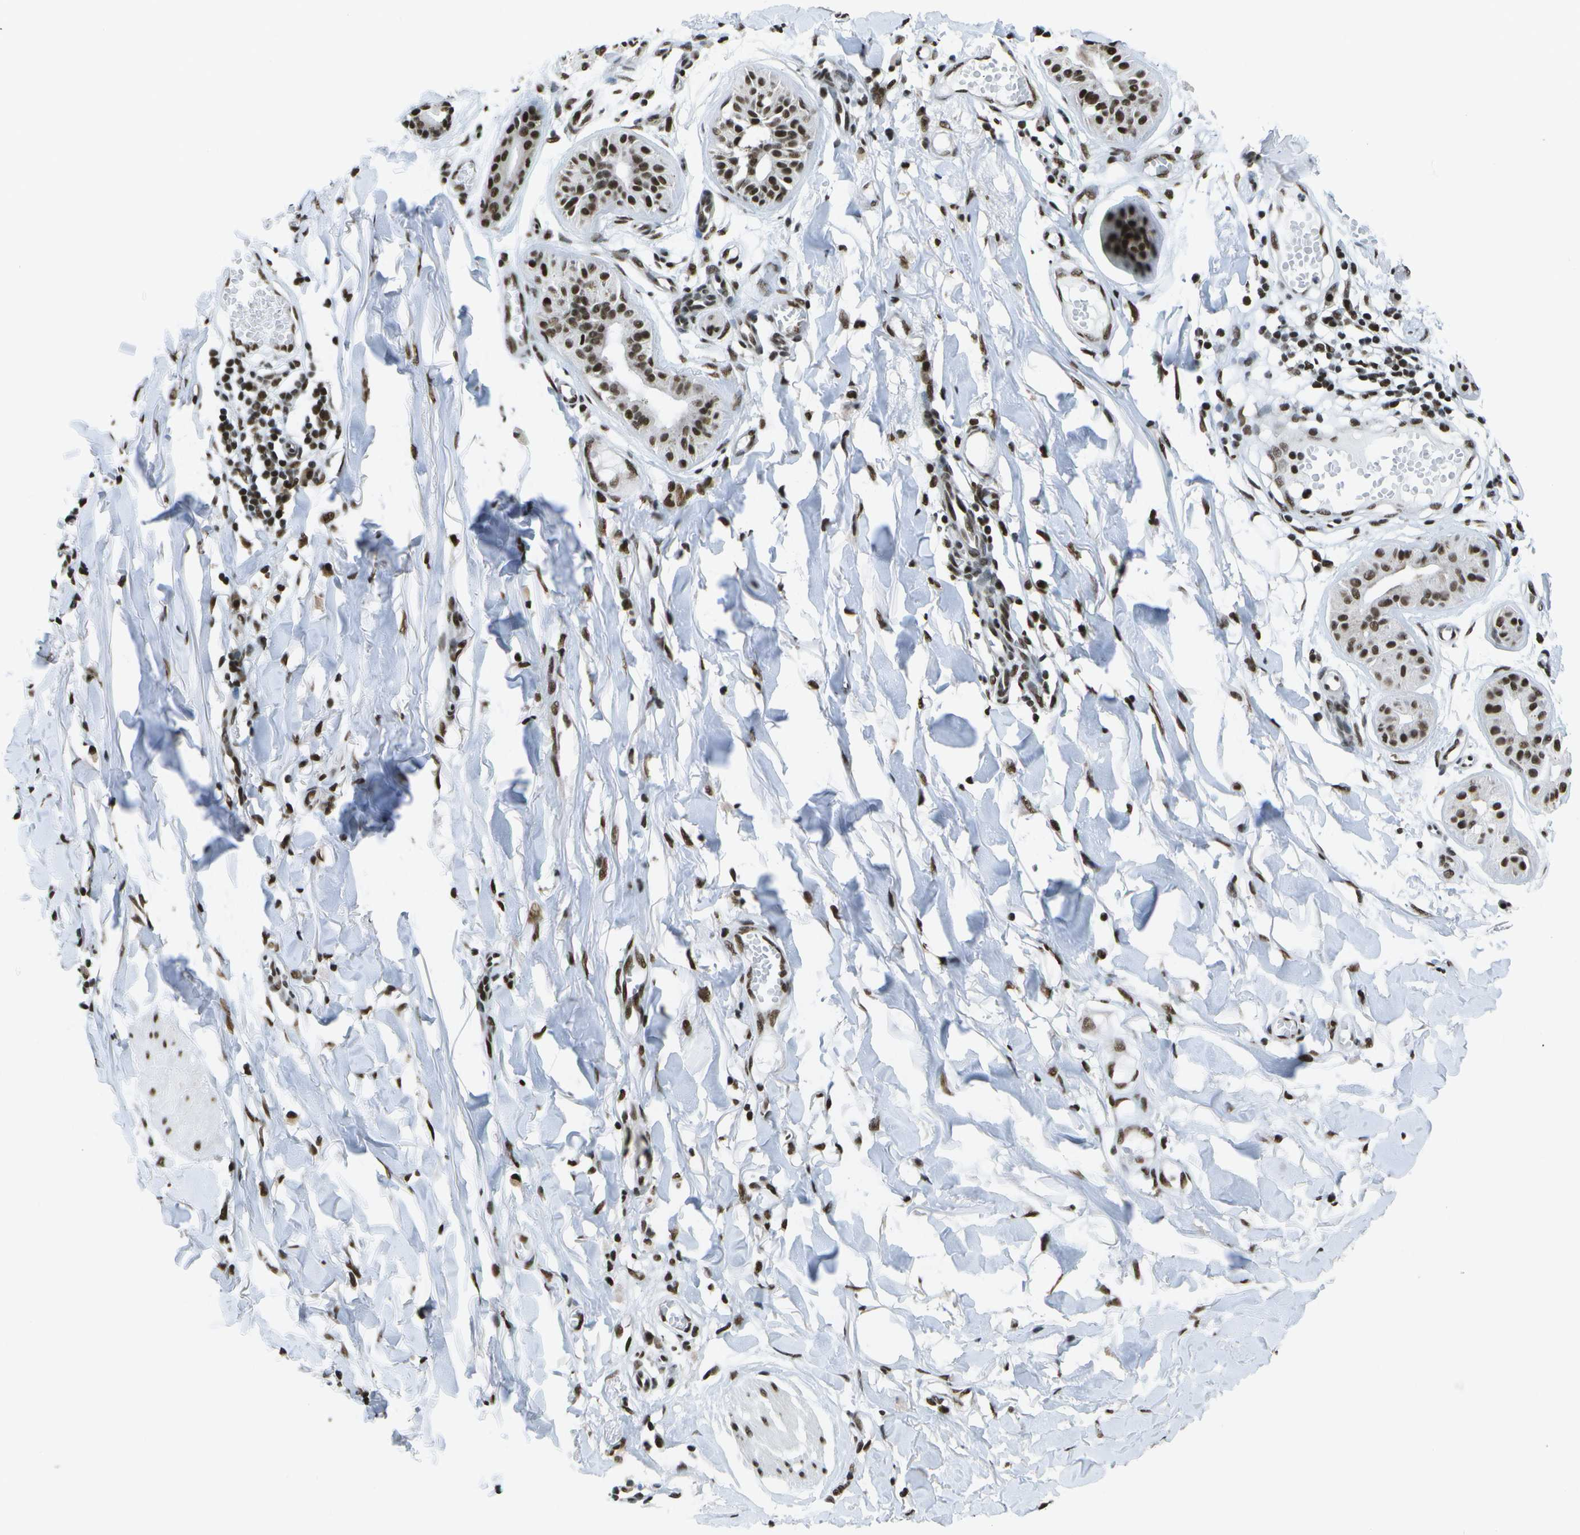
{"staining": {"intensity": "strong", "quantity": ">75%", "location": "nuclear"}, "tissue": "skin cancer", "cell_type": "Tumor cells", "image_type": "cancer", "snomed": [{"axis": "morphology", "description": "Basal cell carcinoma"}, {"axis": "topography", "description": "Skin"}], "caption": "Immunohistochemistry (DAB) staining of human skin cancer (basal cell carcinoma) demonstrates strong nuclear protein positivity in approximately >75% of tumor cells.", "gene": "NSRP1", "patient": {"sex": "male", "age": 85}}